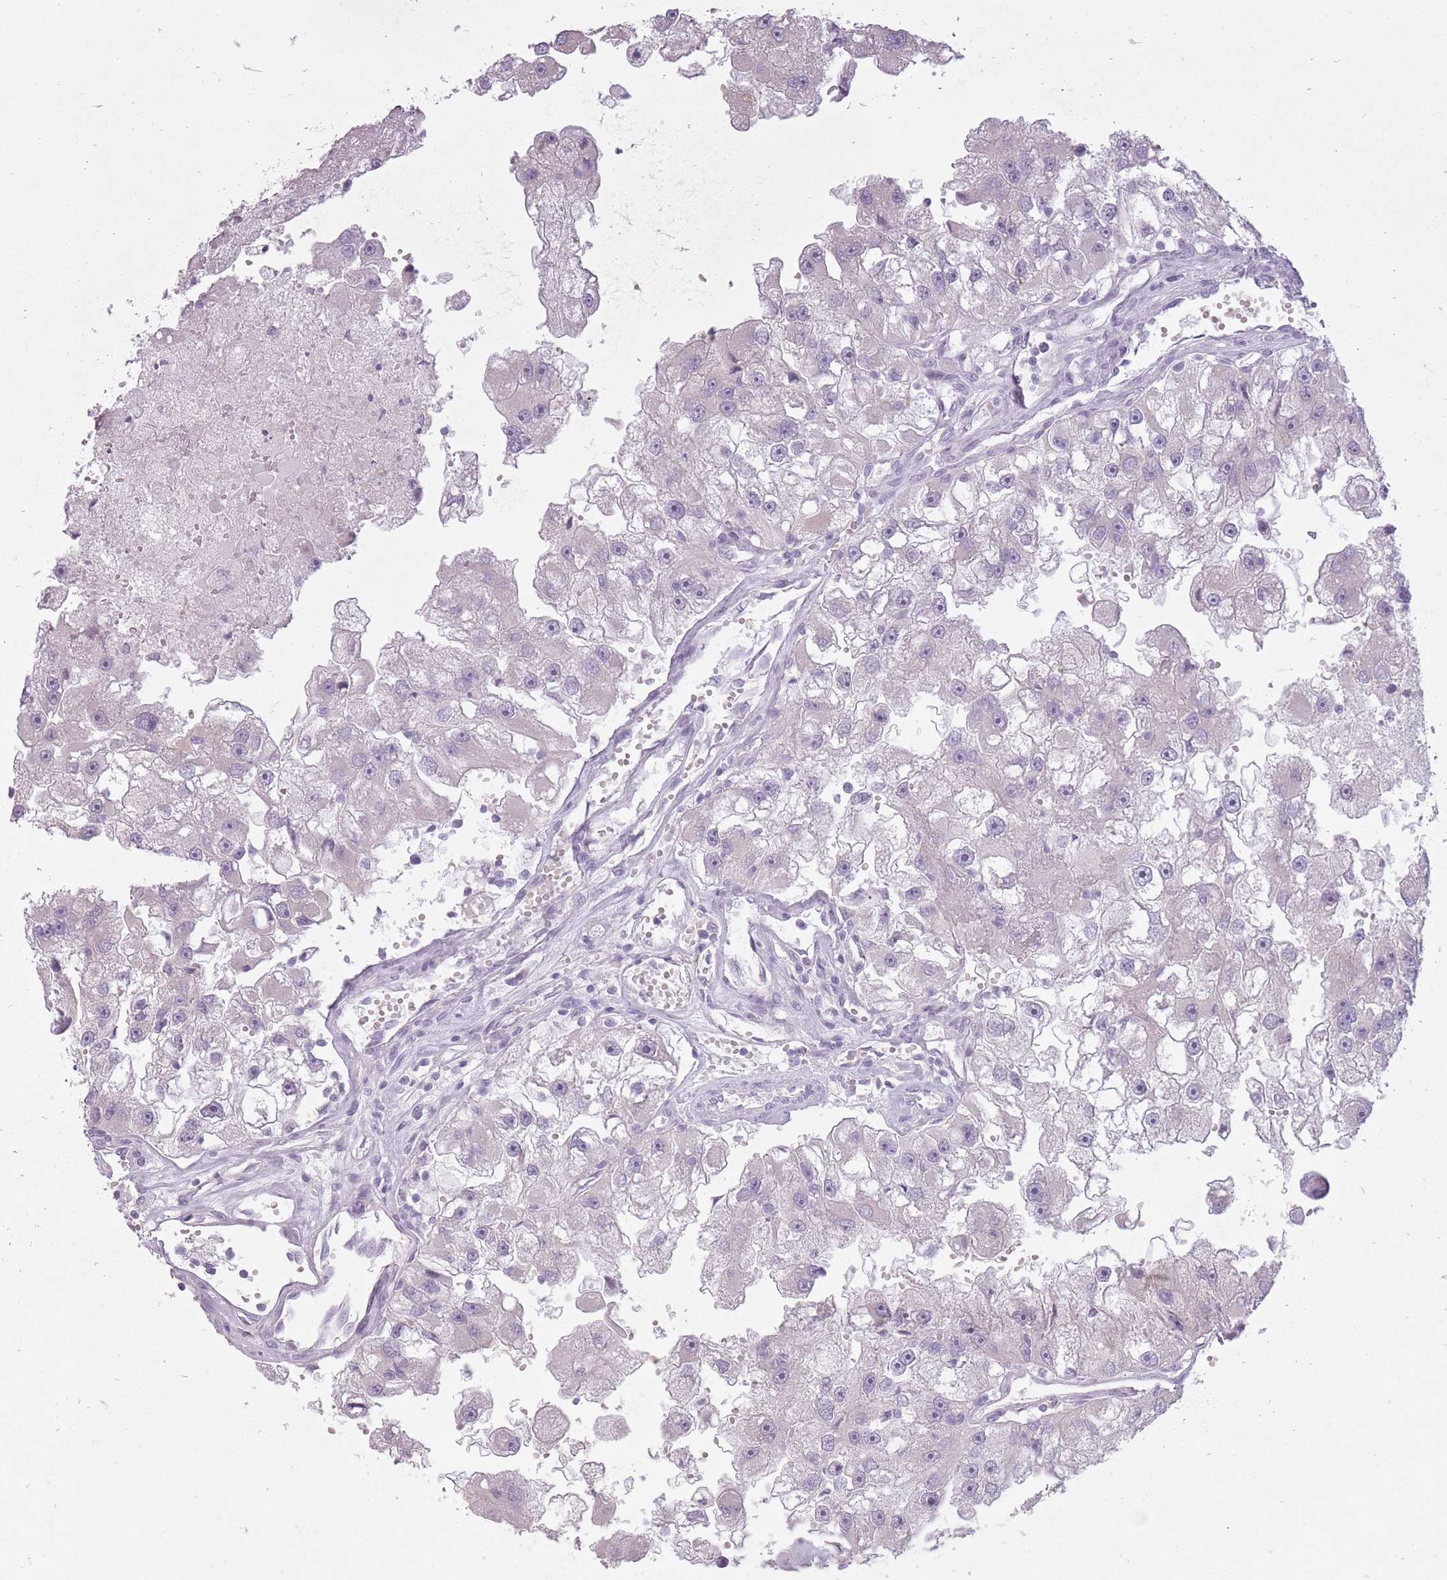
{"staining": {"intensity": "negative", "quantity": "none", "location": "none"}, "tissue": "renal cancer", "cell_type": "Tumor cells", "image_type": "cancer", "snomed": [{"axis": "morphology", "description": "Adenocarcinoma, NOS"}, {"axis": "topography", "description": "Kidney"}], "caption": "An immunohistochemistry (IHC) micrograph of renal cancer is shown. There is no staining in tumor cells of renal cancer. (Immunohistochemistry, brightfield microscopy, high magnification).", "gene": "FAM43B", "patient": {"sex": "male", "age": 63}}